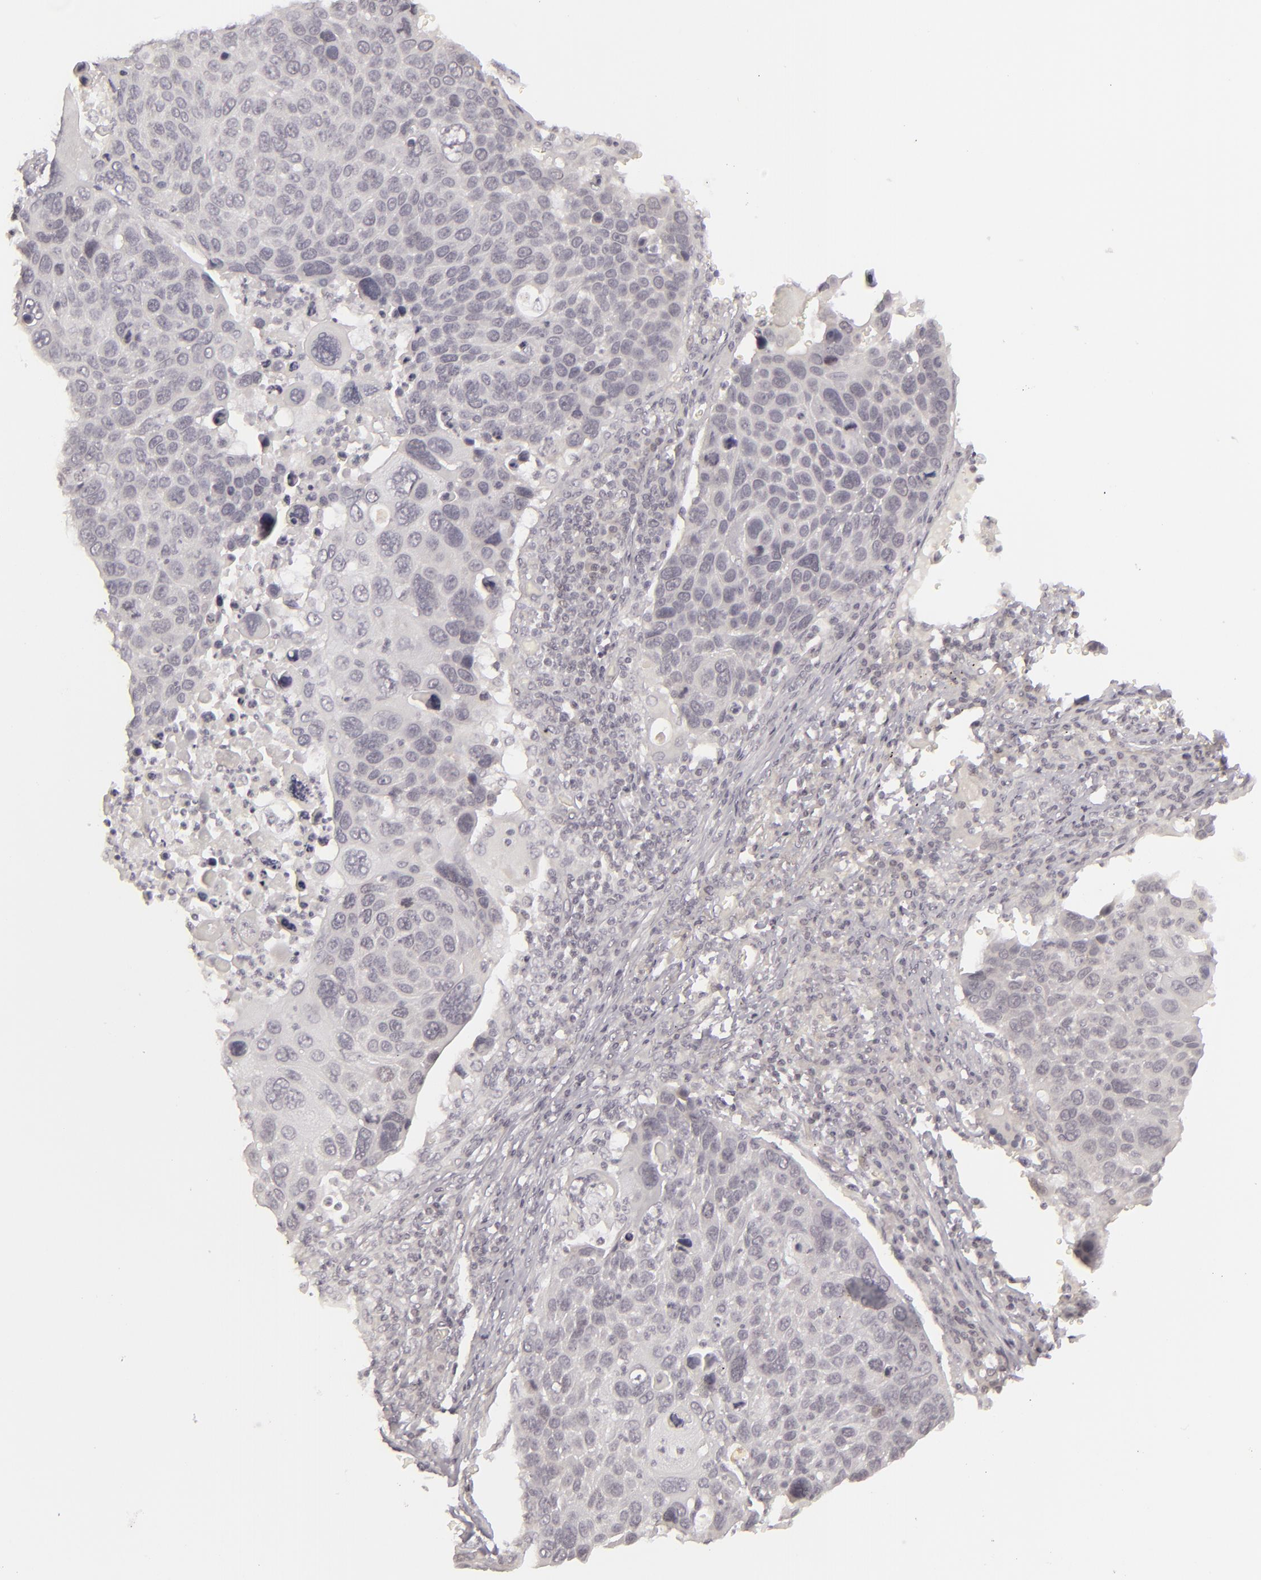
{"staining": {"intensity": "negative", "quantity": "none", "location": "none"}, "tissue": "lung cancer", "cell_type": "Tumor cells", "image_type": "cancer", "snomed": [{"axis": "morphology", "description": "Squamous cell carcinoma, NOS"}, {"axis": "topography", "description": "Lung"}], "caption": "Immunohistochemistry of human lung squamous cell carcinoma displays no expression in tumor cells. (Stains: DAB (3,3'-diaminobenzidine) IHC with hematoxylin counter stain, Microscopy: brightfield microscopy at high magnification).", "gene": "DLG3", "patient": {"sex": "male", "age": 68}}